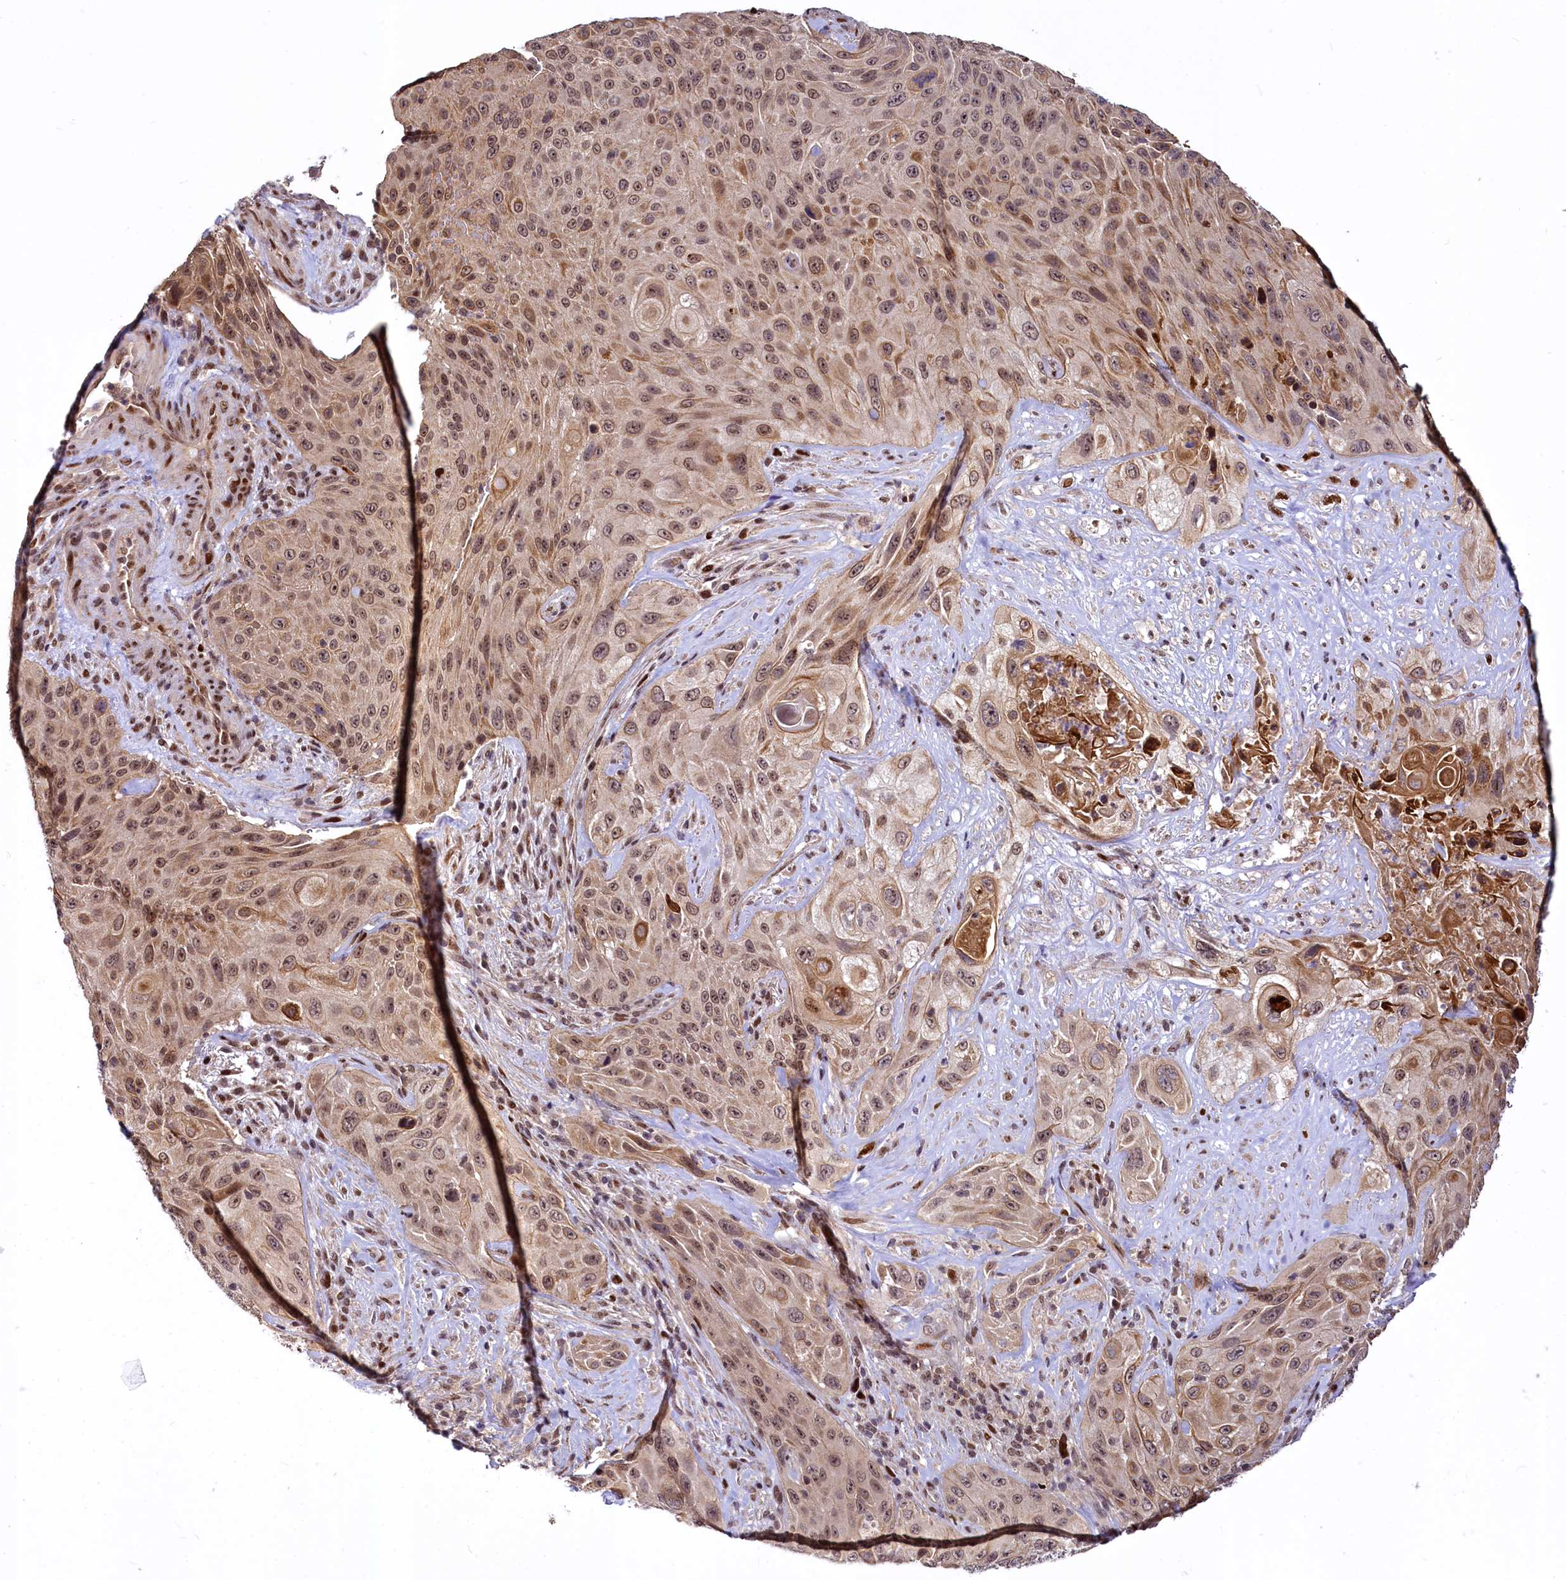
{"staining": {"intensity": "moderate", "quantity": ">75%", "location": "nuclear"}, "tissue": "cervical cancer", "cell_type": "Tumor cells", "image_type": "cancer", "snomed": [{"axis": "morphology", "description": "Squamous cell carcinoma, NOS"}, {"axis": "topography", "description": "Cervix"}], "caption": "IHC (DAB (3,3'-diaminobenzidine)) staining of human squamous cell carcinoma (cervical) displays moderate nuclear protein positivity in about >75% of tumor cells.", "gene": "MAML2", "patient": {"sex": "female", "age": 42}}